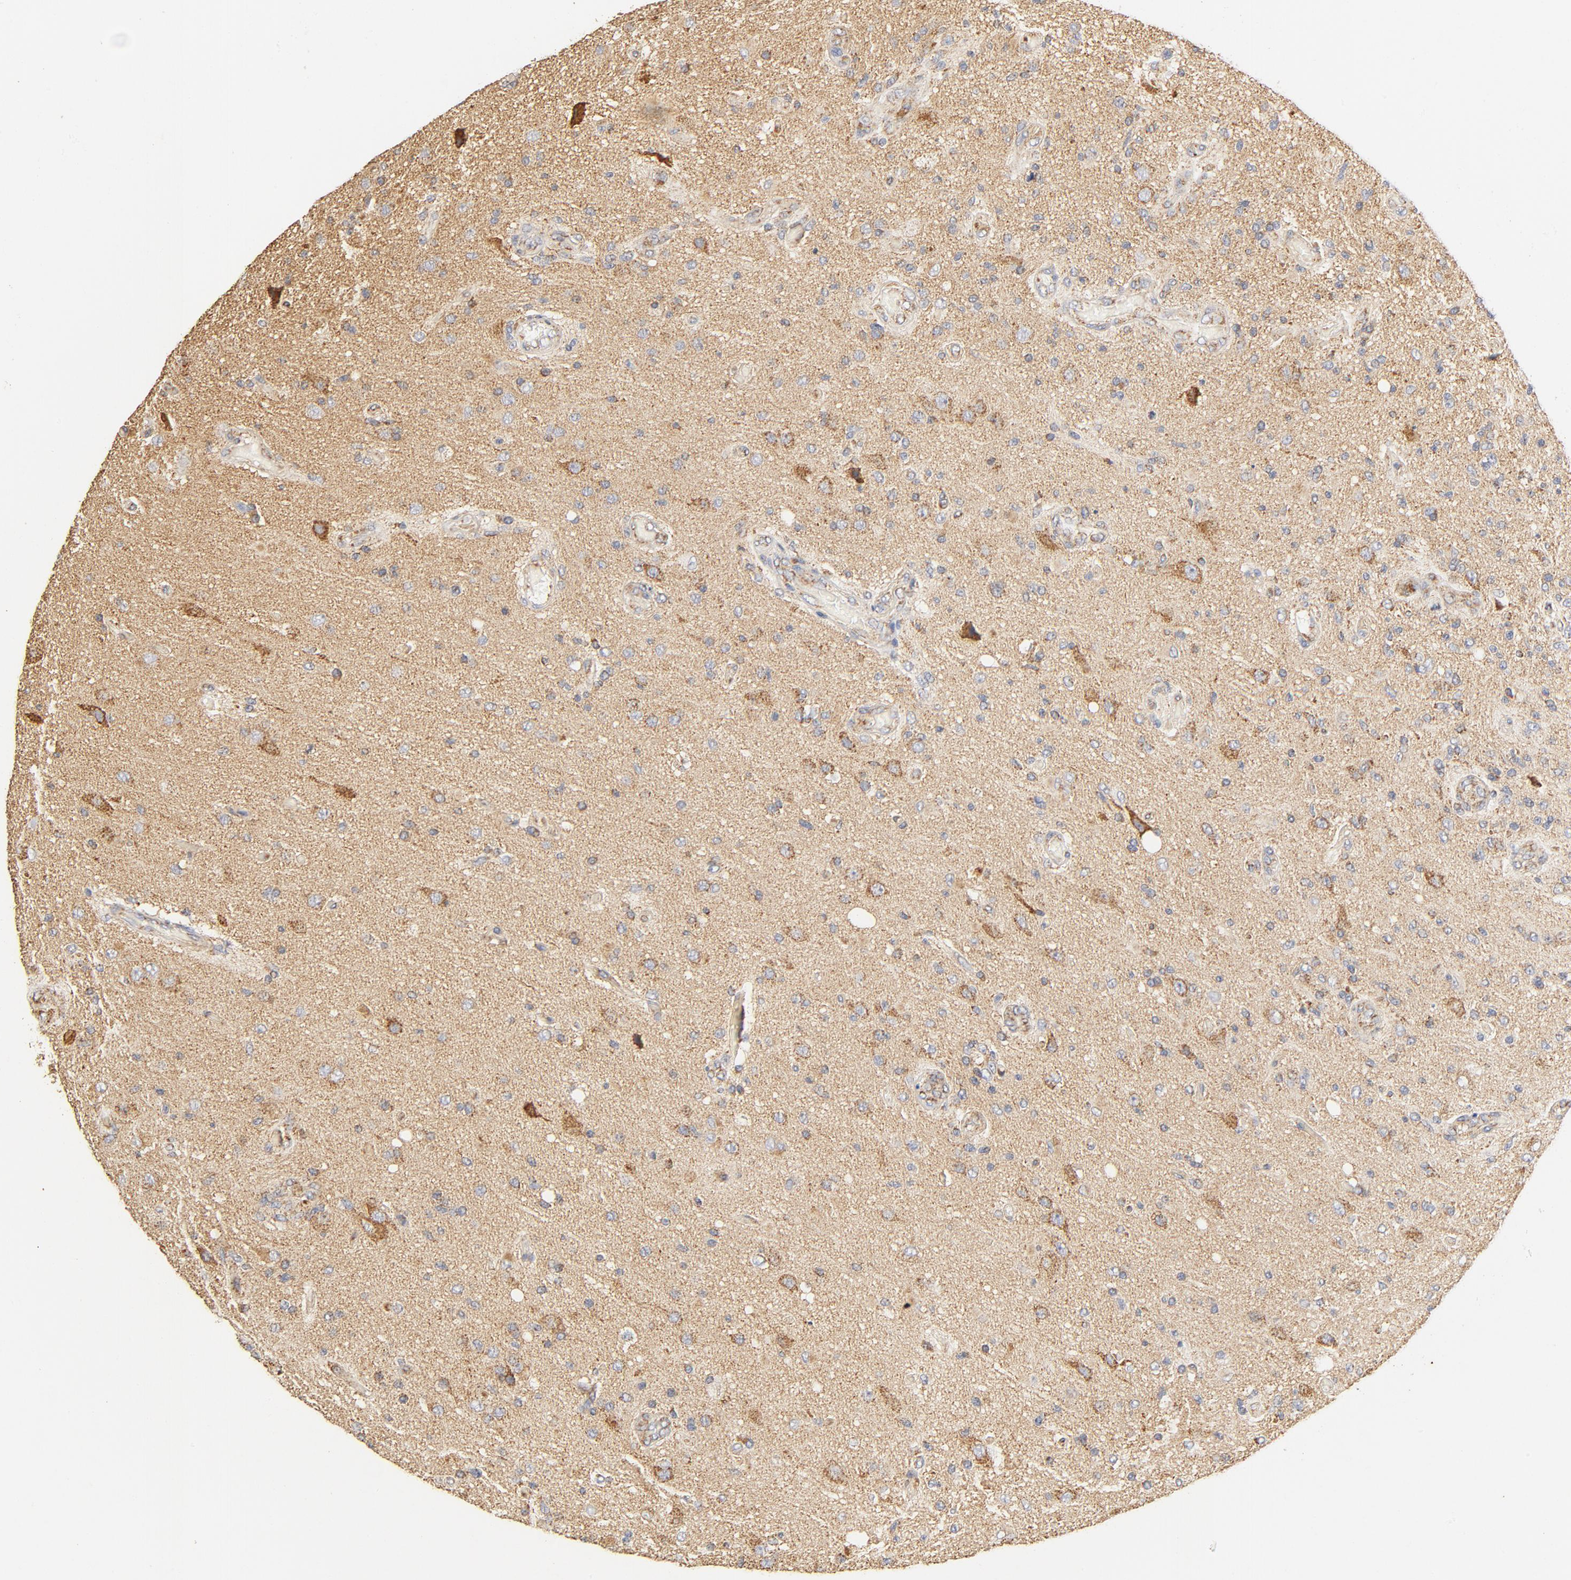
{"staining": {"intensity": "weak", "quantity": ">75%", "location": "cytoplasmic/membranous"}, "tissue": "glioma", "cell_type": "Tumor cells", "image_type": "cancer", "snomed": [{"axis": "morphology", "description": "Normal tissue, NOS"}, {"axis": "morphology", "description": "Glioma, malignant, High grade"}, {"axis": "topography", "description": "Cerebral cortex"}], "caption": "Tumor cells exhibit low levels of weak cytoplasmic/membranous staining in approximately >75% of cells in human glioma. (Stains: DAB in brown, nuclei in blue, Microscopy: brightfield microscopy at high magnification).", "gene": "COX4I1", "patient": {"sex": "male", "age": 77}}